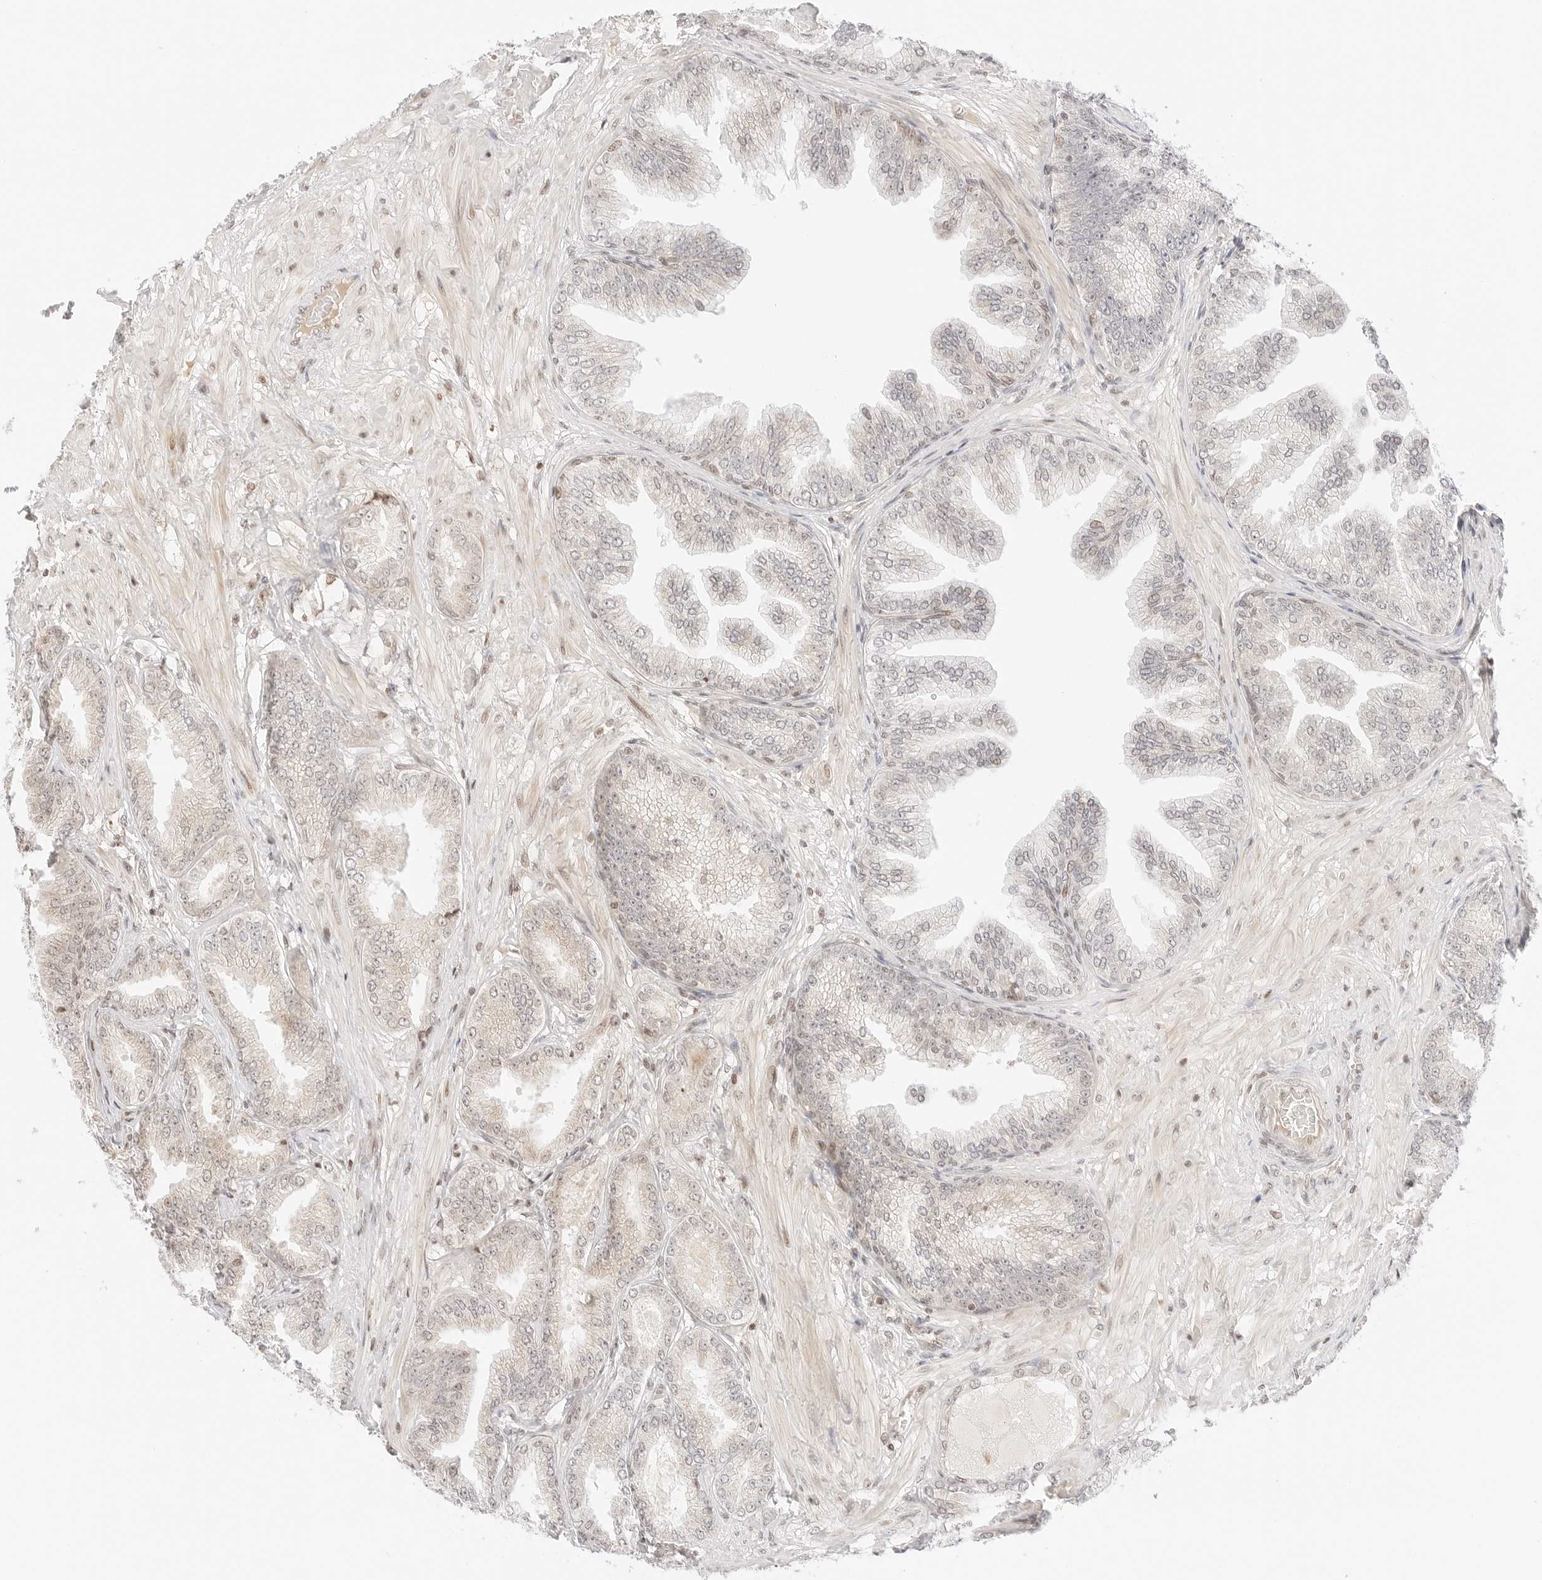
{"staining": {"intensity": "negative", "quantity": "none", "location": "none"}, "tissue": "prostate cancer", "cell_type": "Tumor cells", "image_type": "cancer", "snomed": [{"axis": "morphology", "description": "Adenocarcinoma, Low grade"}, {"axis": "topography", "description": "Prostate"}], "caption": "An immunohistochemistry image of prostate cancer (low-grade adenocarcinoma) is shown. There is no staining in tumor cells of prostate cancer (low-grade adenocarcinoma).", "gene": "RPS6KL1", "patient": {"sex": "male", "age": 63}}